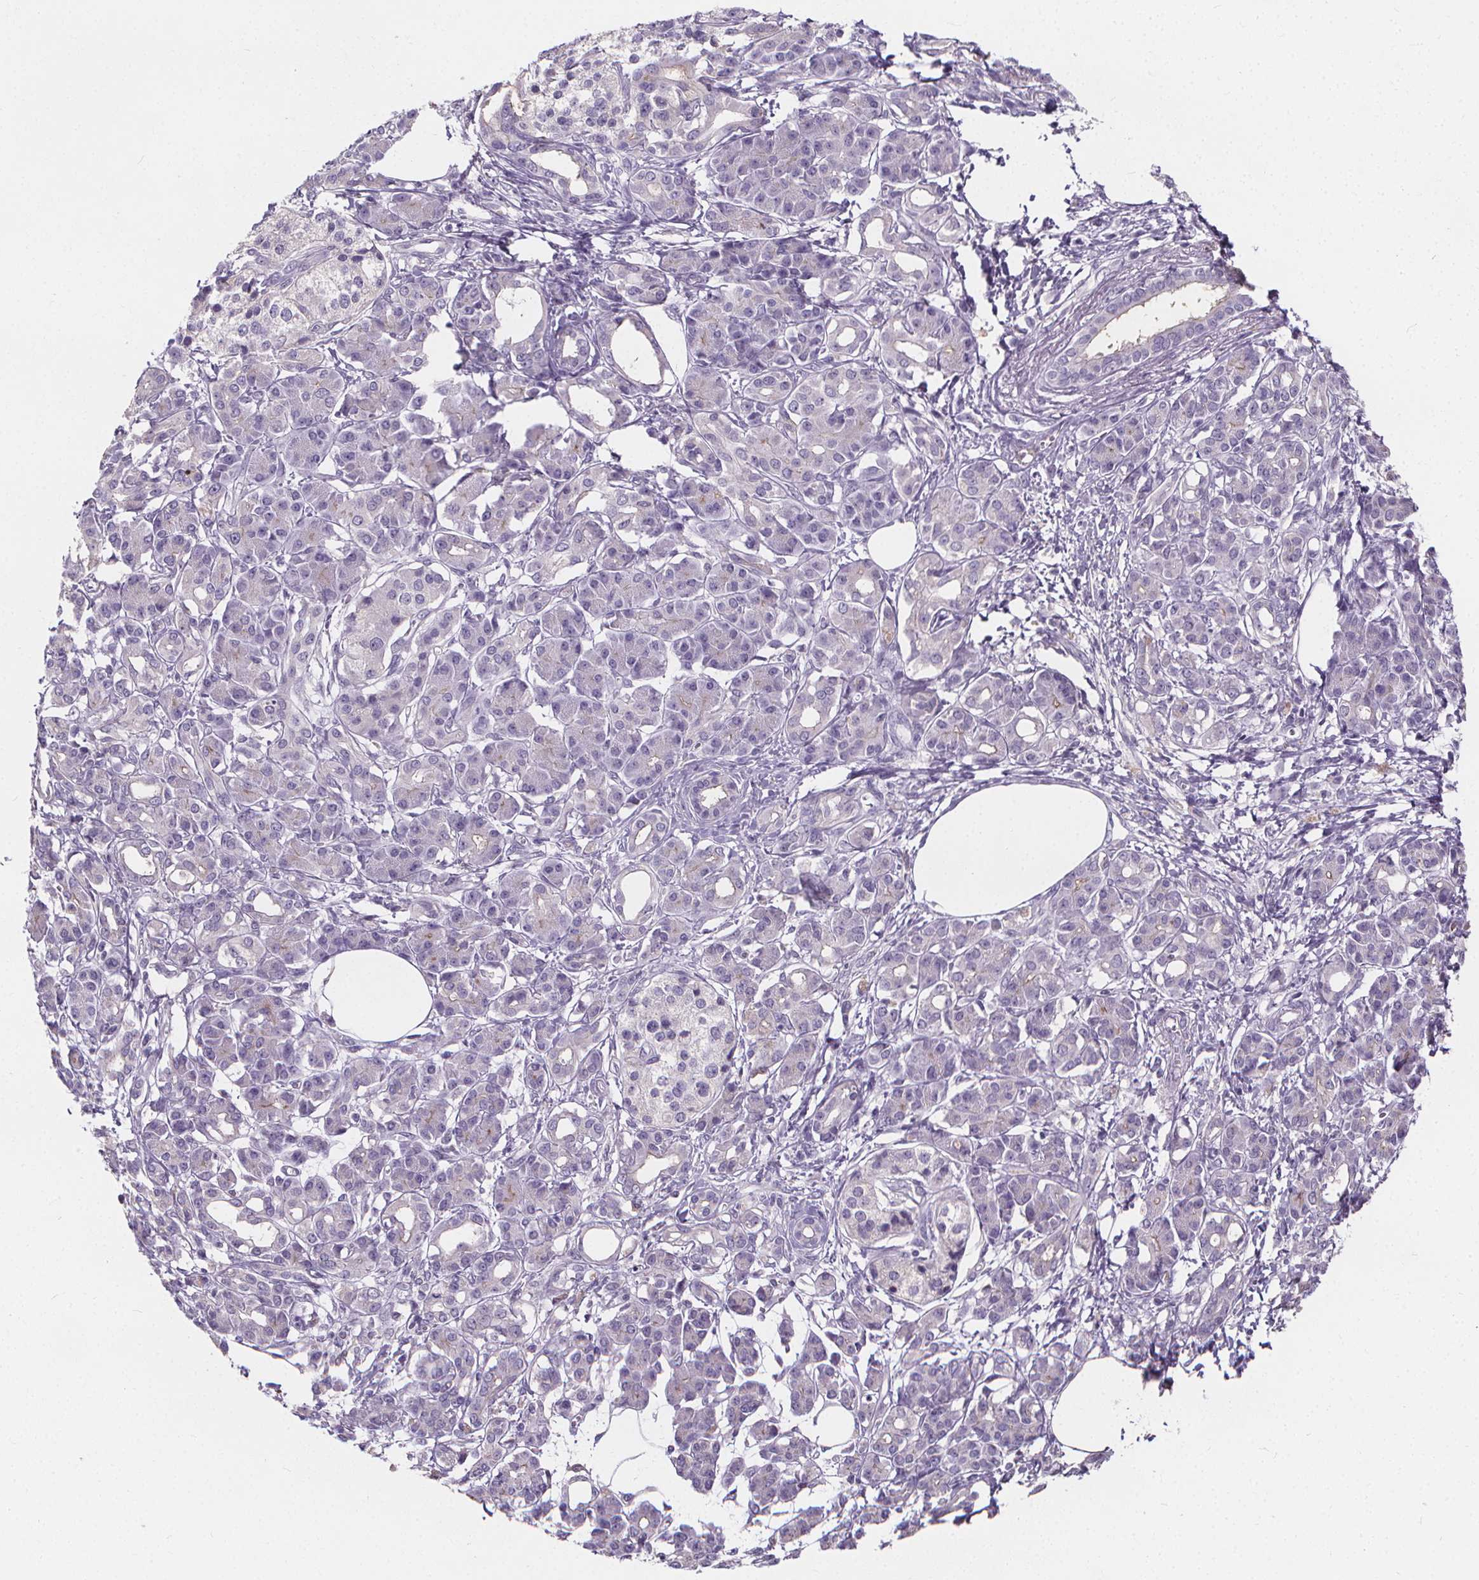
{"staining": {"intensity": "negative", "quantity": "none", "location": "none"}, "tissue": "pancreatic cancer", "cell_type": "Tumor cells", "image_type": "cancer", "snomed": [{"axis": "morphology", "description": "Adenocarcinoma, NOS"}, {"axis": "topography", "description": "Pancreas"}], "caption": "High magnification brightfield microscopy of adenocarcinoma (pancreatic) stained with DAB (brown) and counterstained with hematoxylin (blue): tumor cells show no significant positivity.", "gene": "ATP6V1D", "patient": {"sex": "female", "age": 73}}